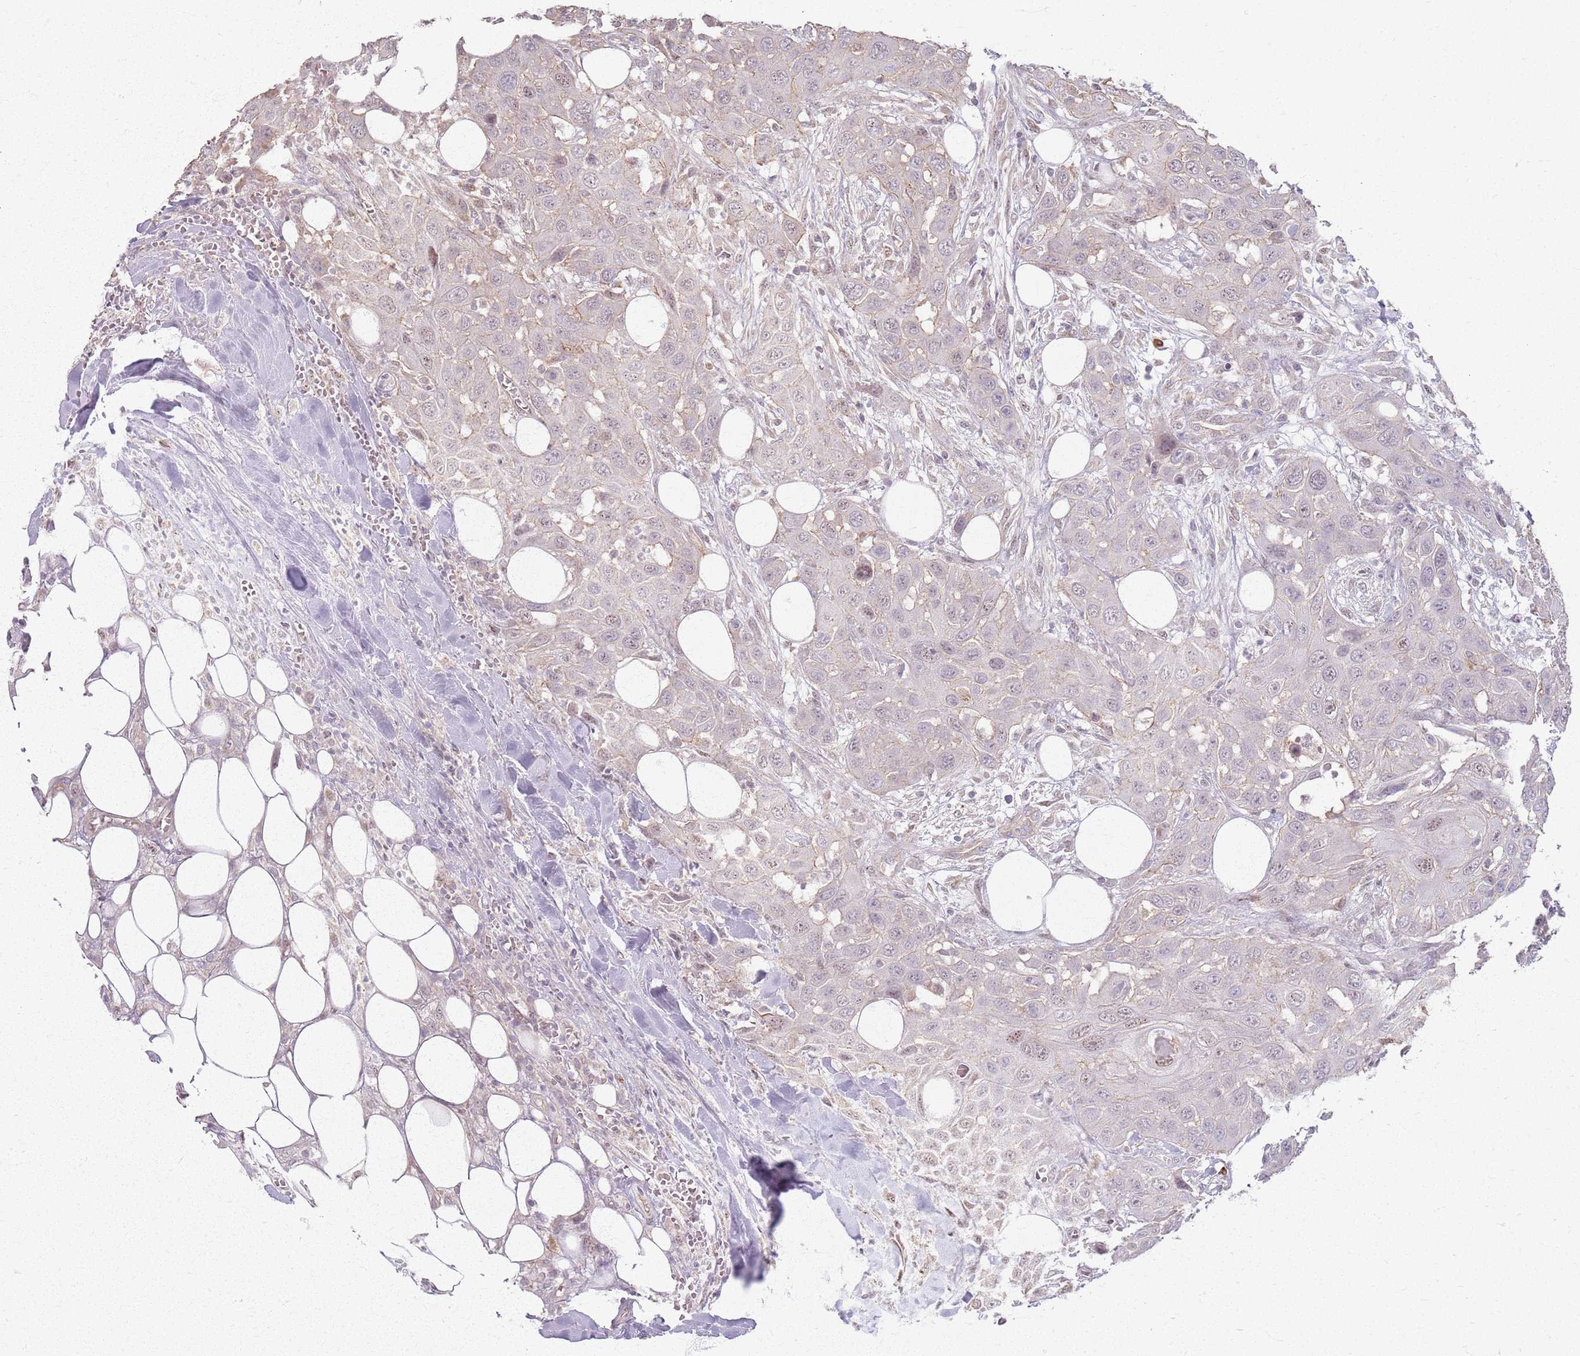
{"staining": {"intensity": "negative", "quantity": "none", "location": "none"}, "tissue": "head and neck cancer", "cell_type": "Tumor cells", "image_type": "cancer", "snomed": [{"axis": "morphology", "description": "Squamous cell carcinoma, NOS"}, {"axis": "topography", "description": "Head-Neck"}], "caption": "The IHC image has no significant staining in tumor cells of squamous cell carcinoma (head and neck) tissue.", "gene": "KCNA5", "patient": {"sex": "male", "age": 81}}